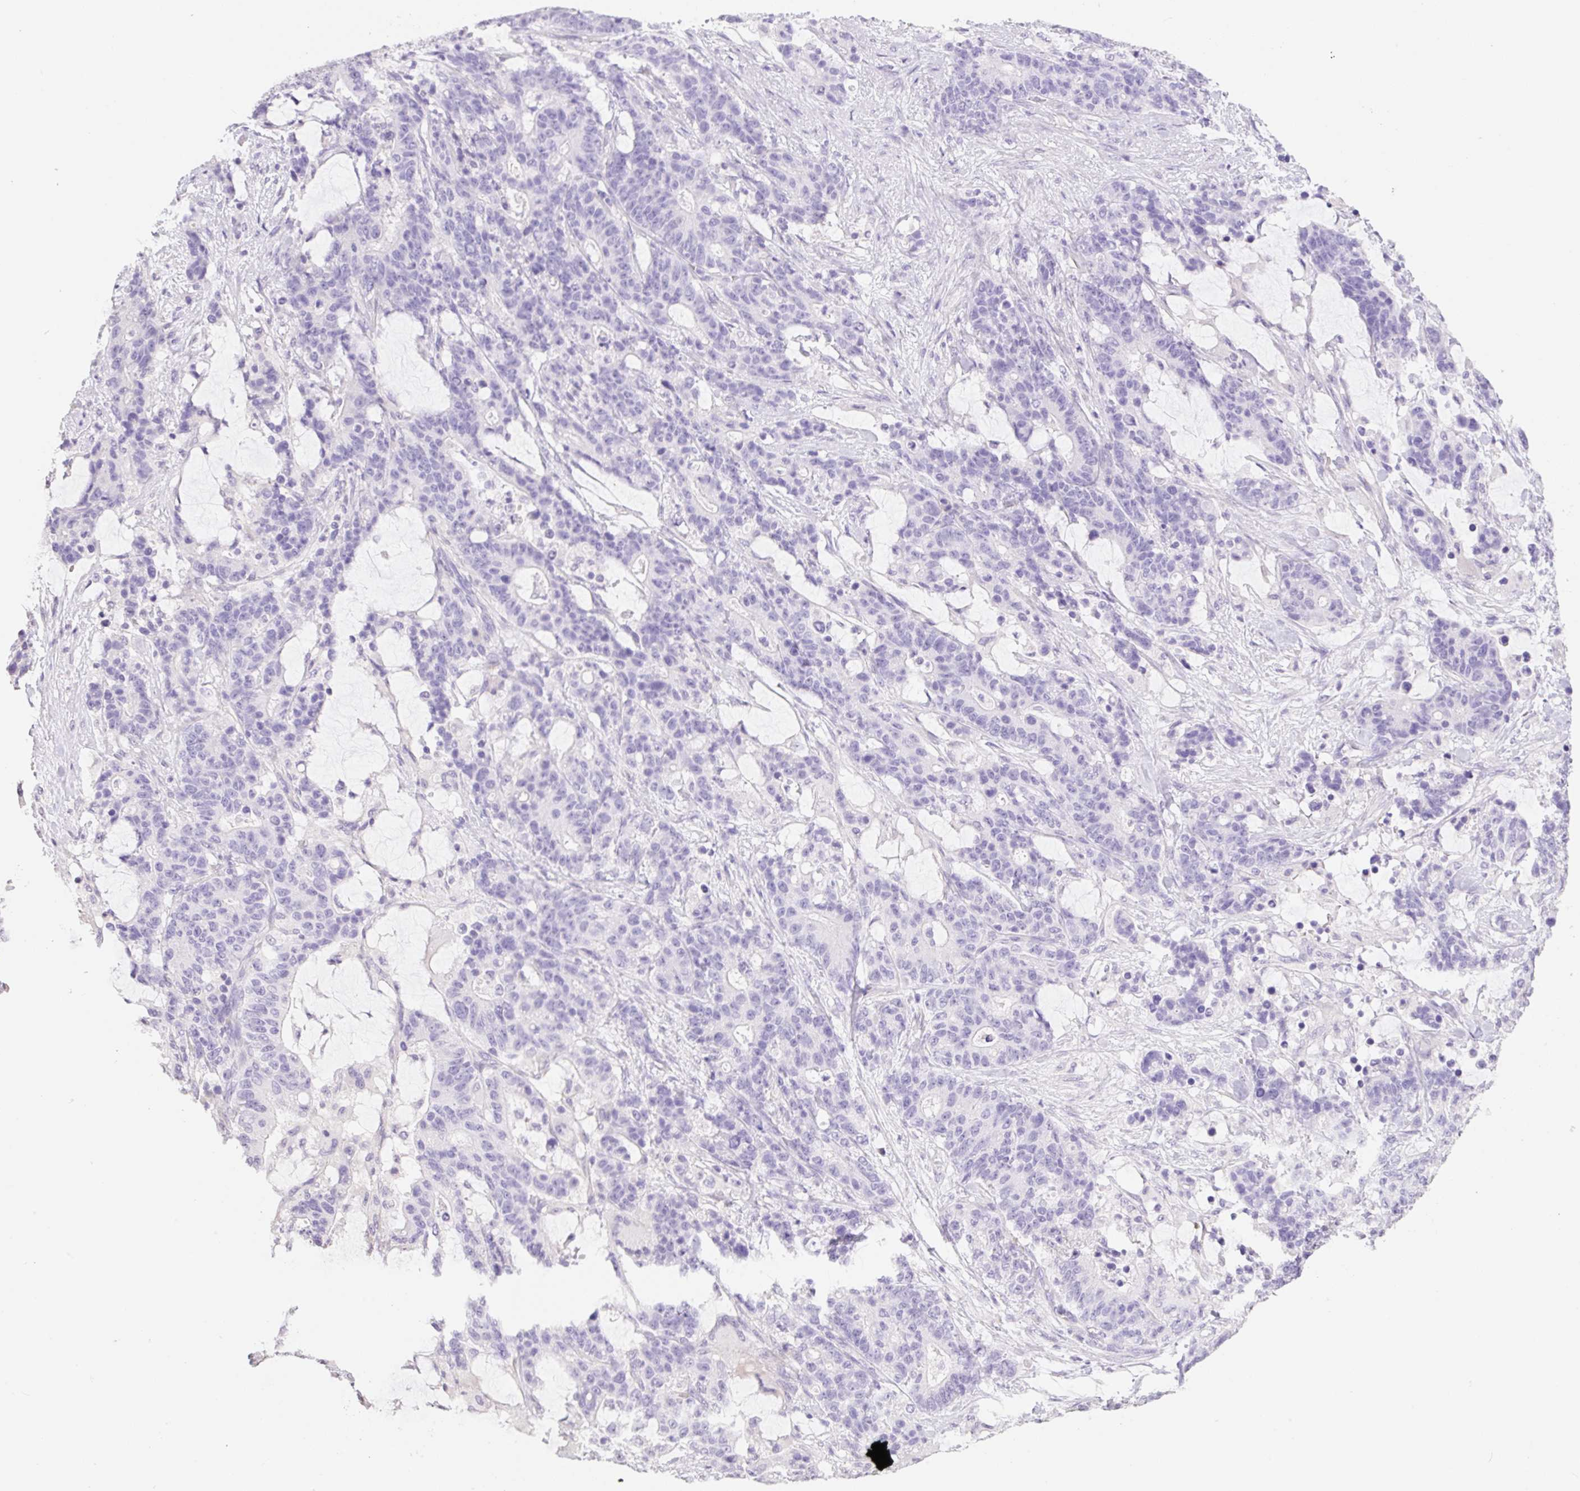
{"staining": {"intensity": "negative", "quantity": "none", "location": "none"}, "tissue": "stomach cancer", "cell_type": "Tumor cells", "image_type": "cancer", "snomed": [{"axis": "morphology", "description": "Normal tissue, NOS"}, {"axis": "morphology", "description": "Adenocarcinoma, NOS"}, {"axis": "topography", "description": "Stomach"}], "caption": "Human stomach adenocarcinoma stained for a protein using immunohistochemistry (IHC) reveals no positivity in tumor cells.", "gene": "HCRTR2", "patient": {"sex": "female", "age": 64}}